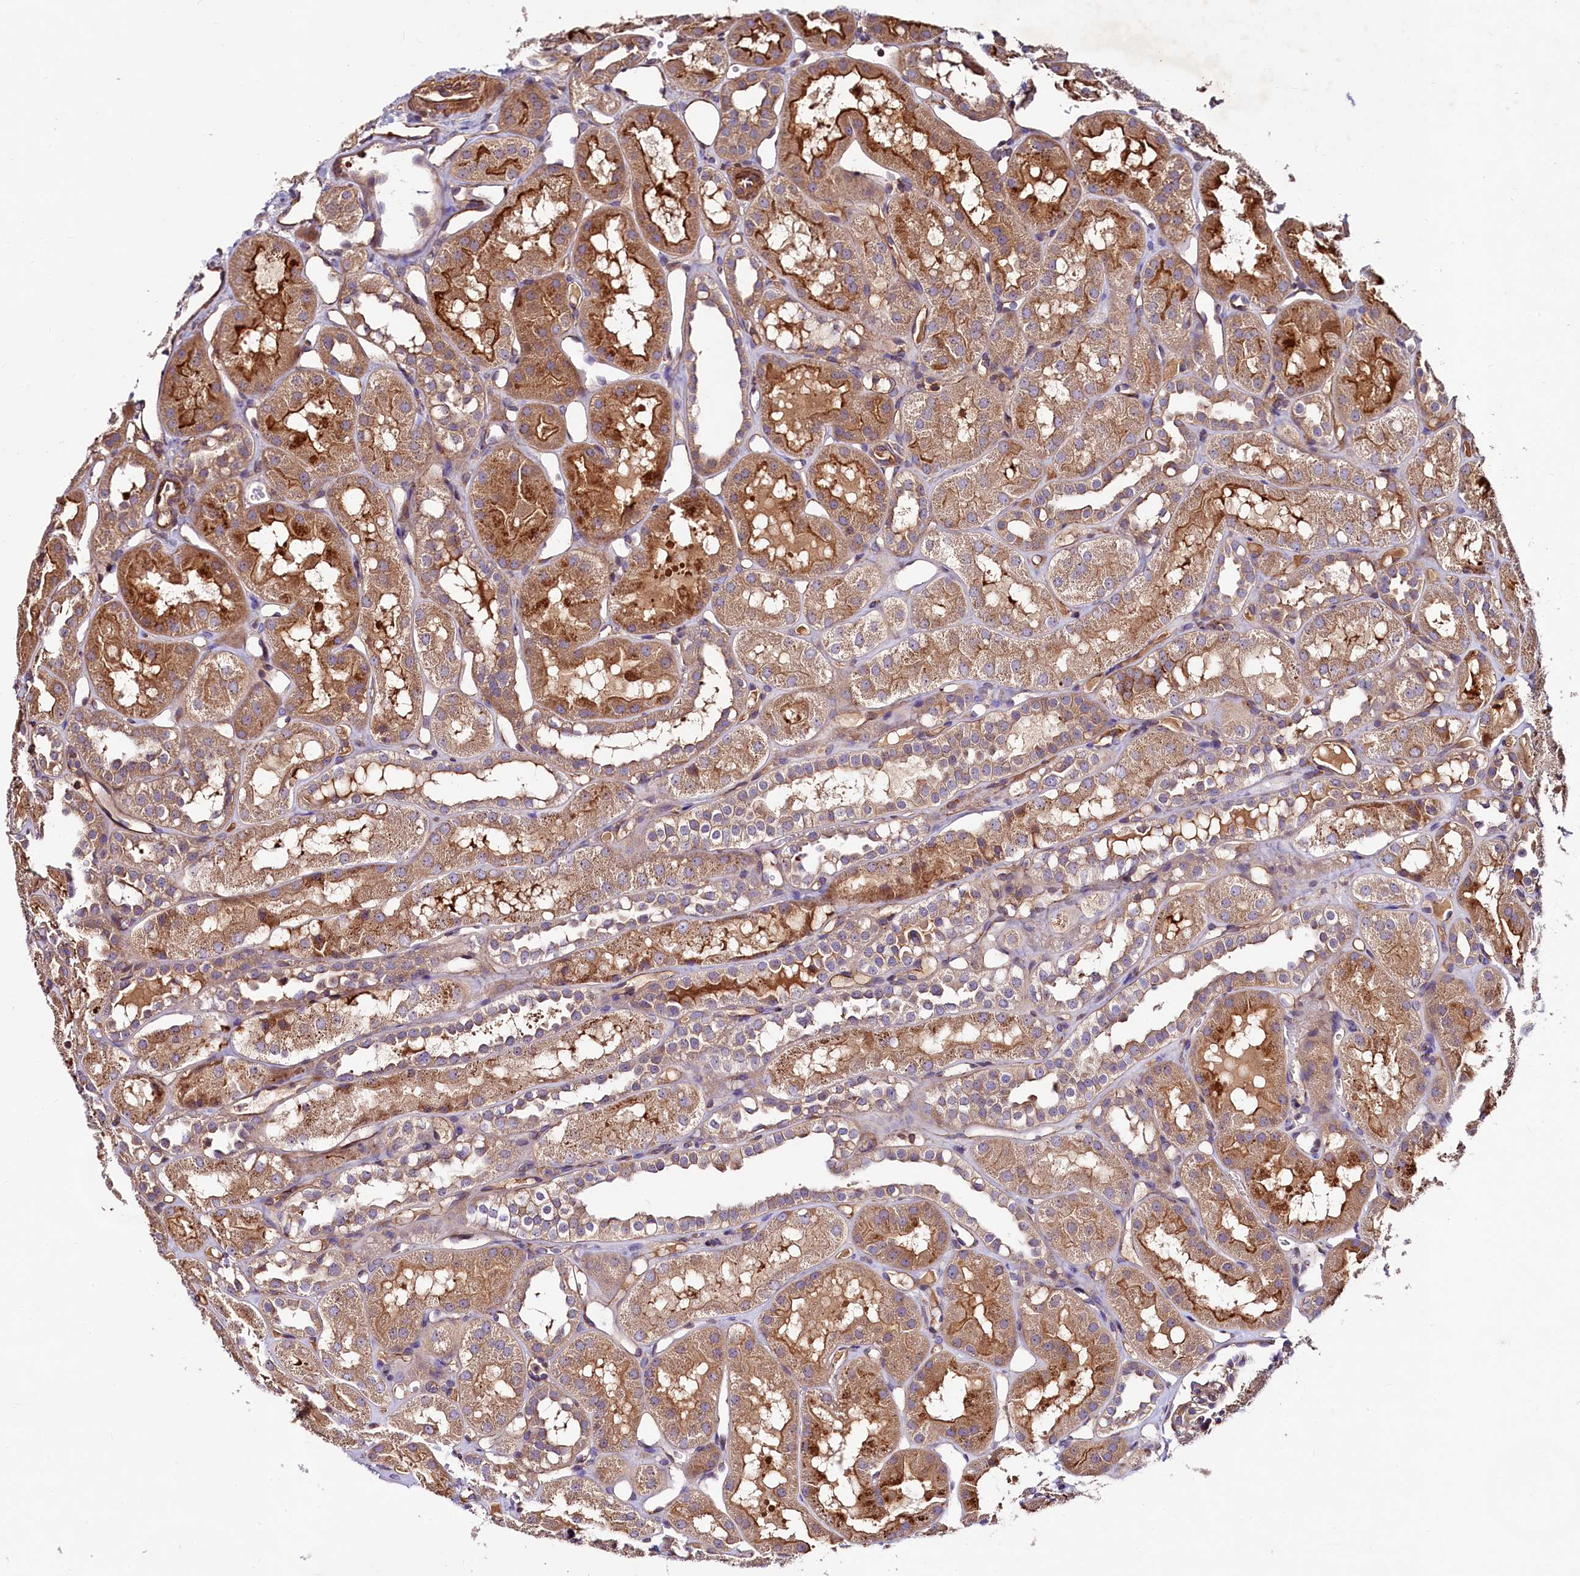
{"staining": {"intensity": "moderate", "quantity": "25%-75%", "location": "cytoplasmic/membranous"}, "tissue": "kidney", "cell_type": "Cells in glomeruli", "image_type": "normal", "snomed": [{"axis": "morphology", "description": "Normal tissue, NOS"}, {"axis": "topography", "description": "Kidney"}], "caption": "Immunohistochemical staining of benign kidney exhibits moderate cytoplasmic/membranous protein expression in about 25%-75% of cells in glomeruli.", "gene": "KLHDC4", "patient": {"sex": "male", "age": 16}}